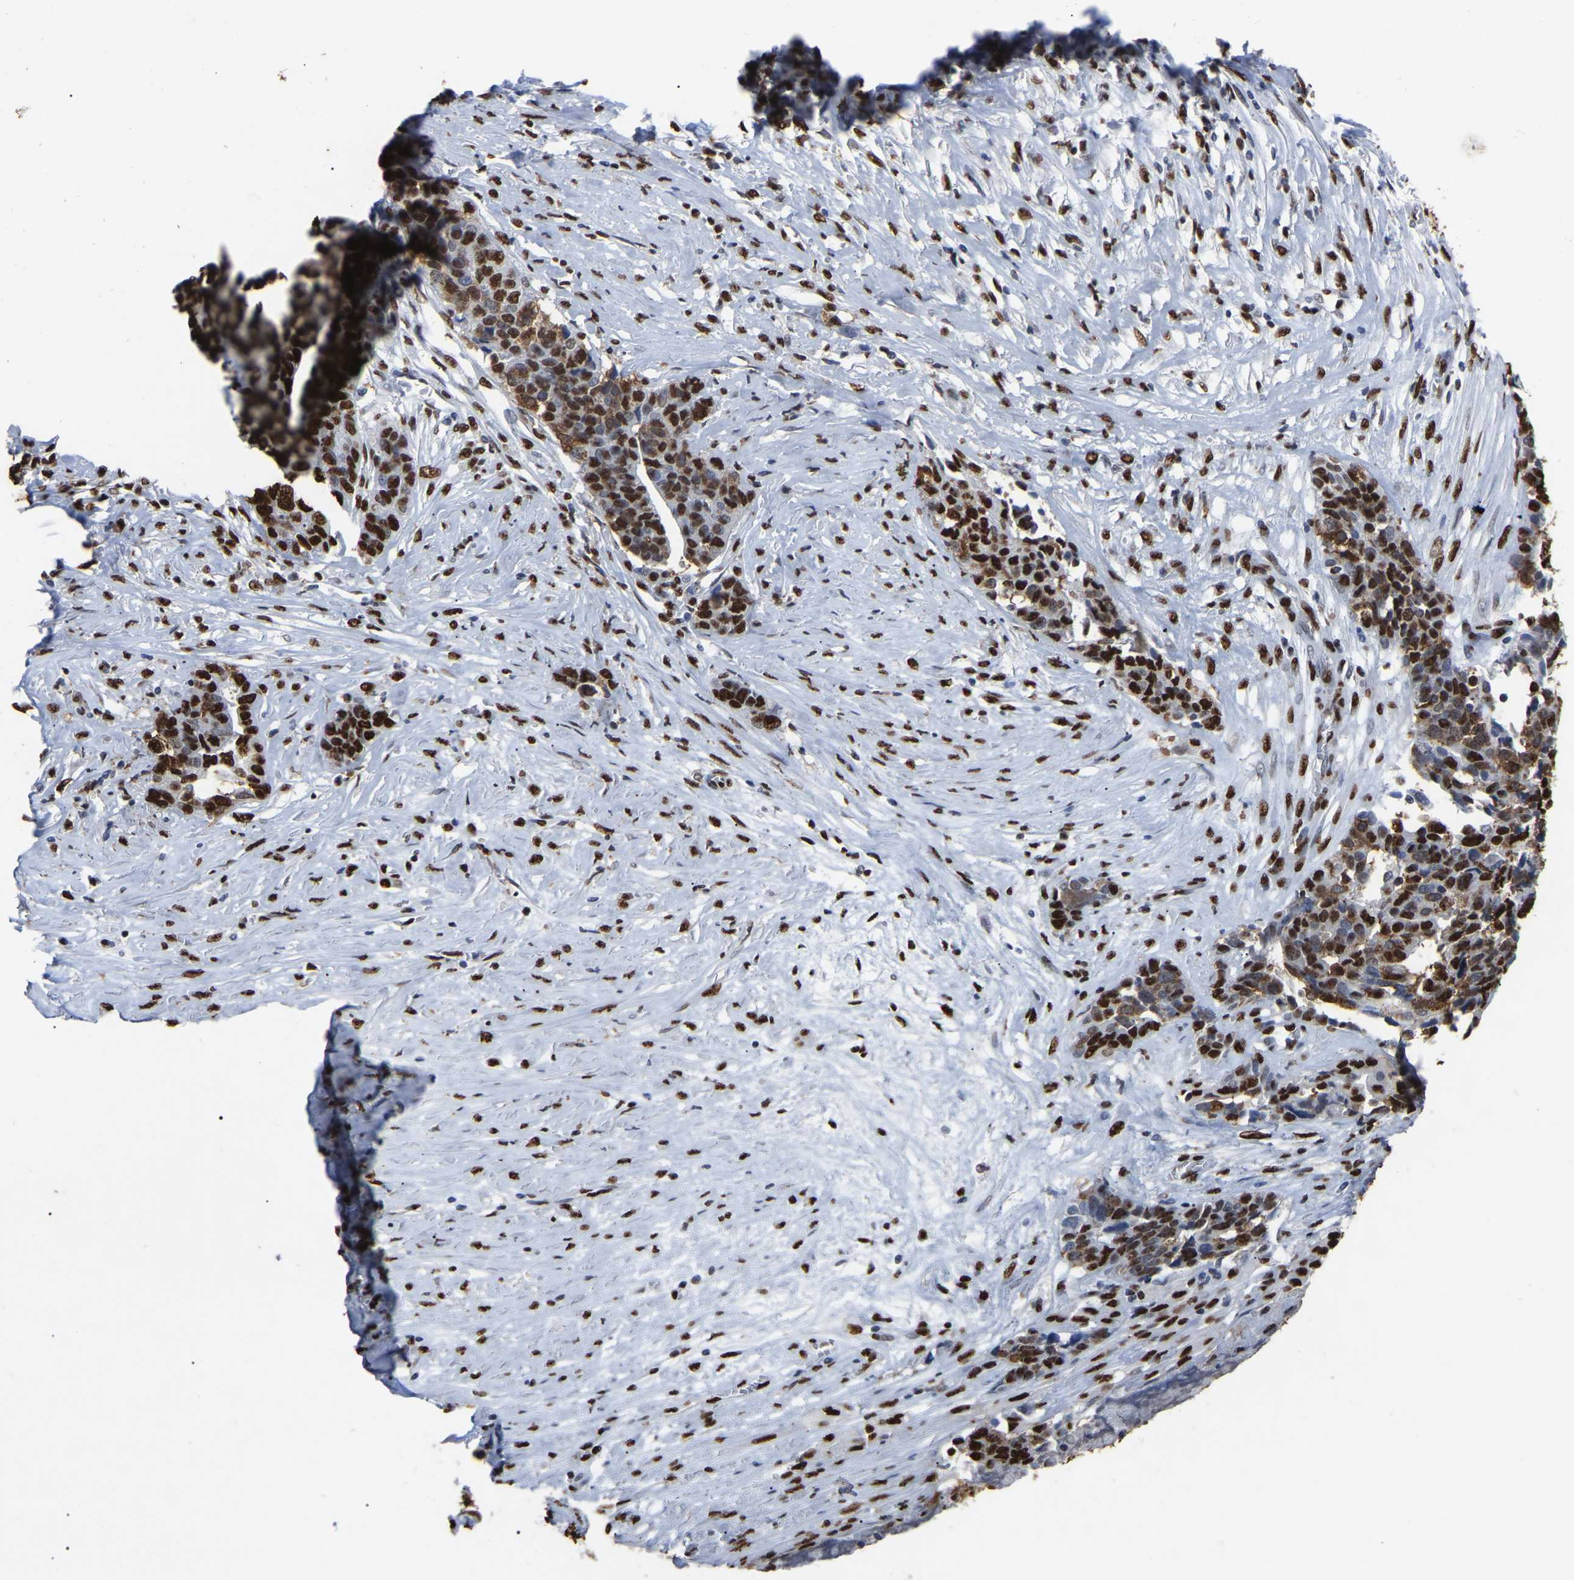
{"staining": {"intensity": "strong", "quantity": ">75%", "location": "nuclear"}, "tissue": "ovarian cancer", "cell_type": "Tumor cells", "image_type": "cancer", "snomed": [{"axis": "morphology", "description": "Cystadenocarcinoma, serous, NOS"}, {"axis": "topography", "description": "Ovary"}], "caption": "A brown stain shows strong nuclear positivity of a protein in human ovarian cancer (serous cystadenocarcinoma) tumor cells.", "gene": "RBL2", "patient": {"sex": "female", "age": 44}}